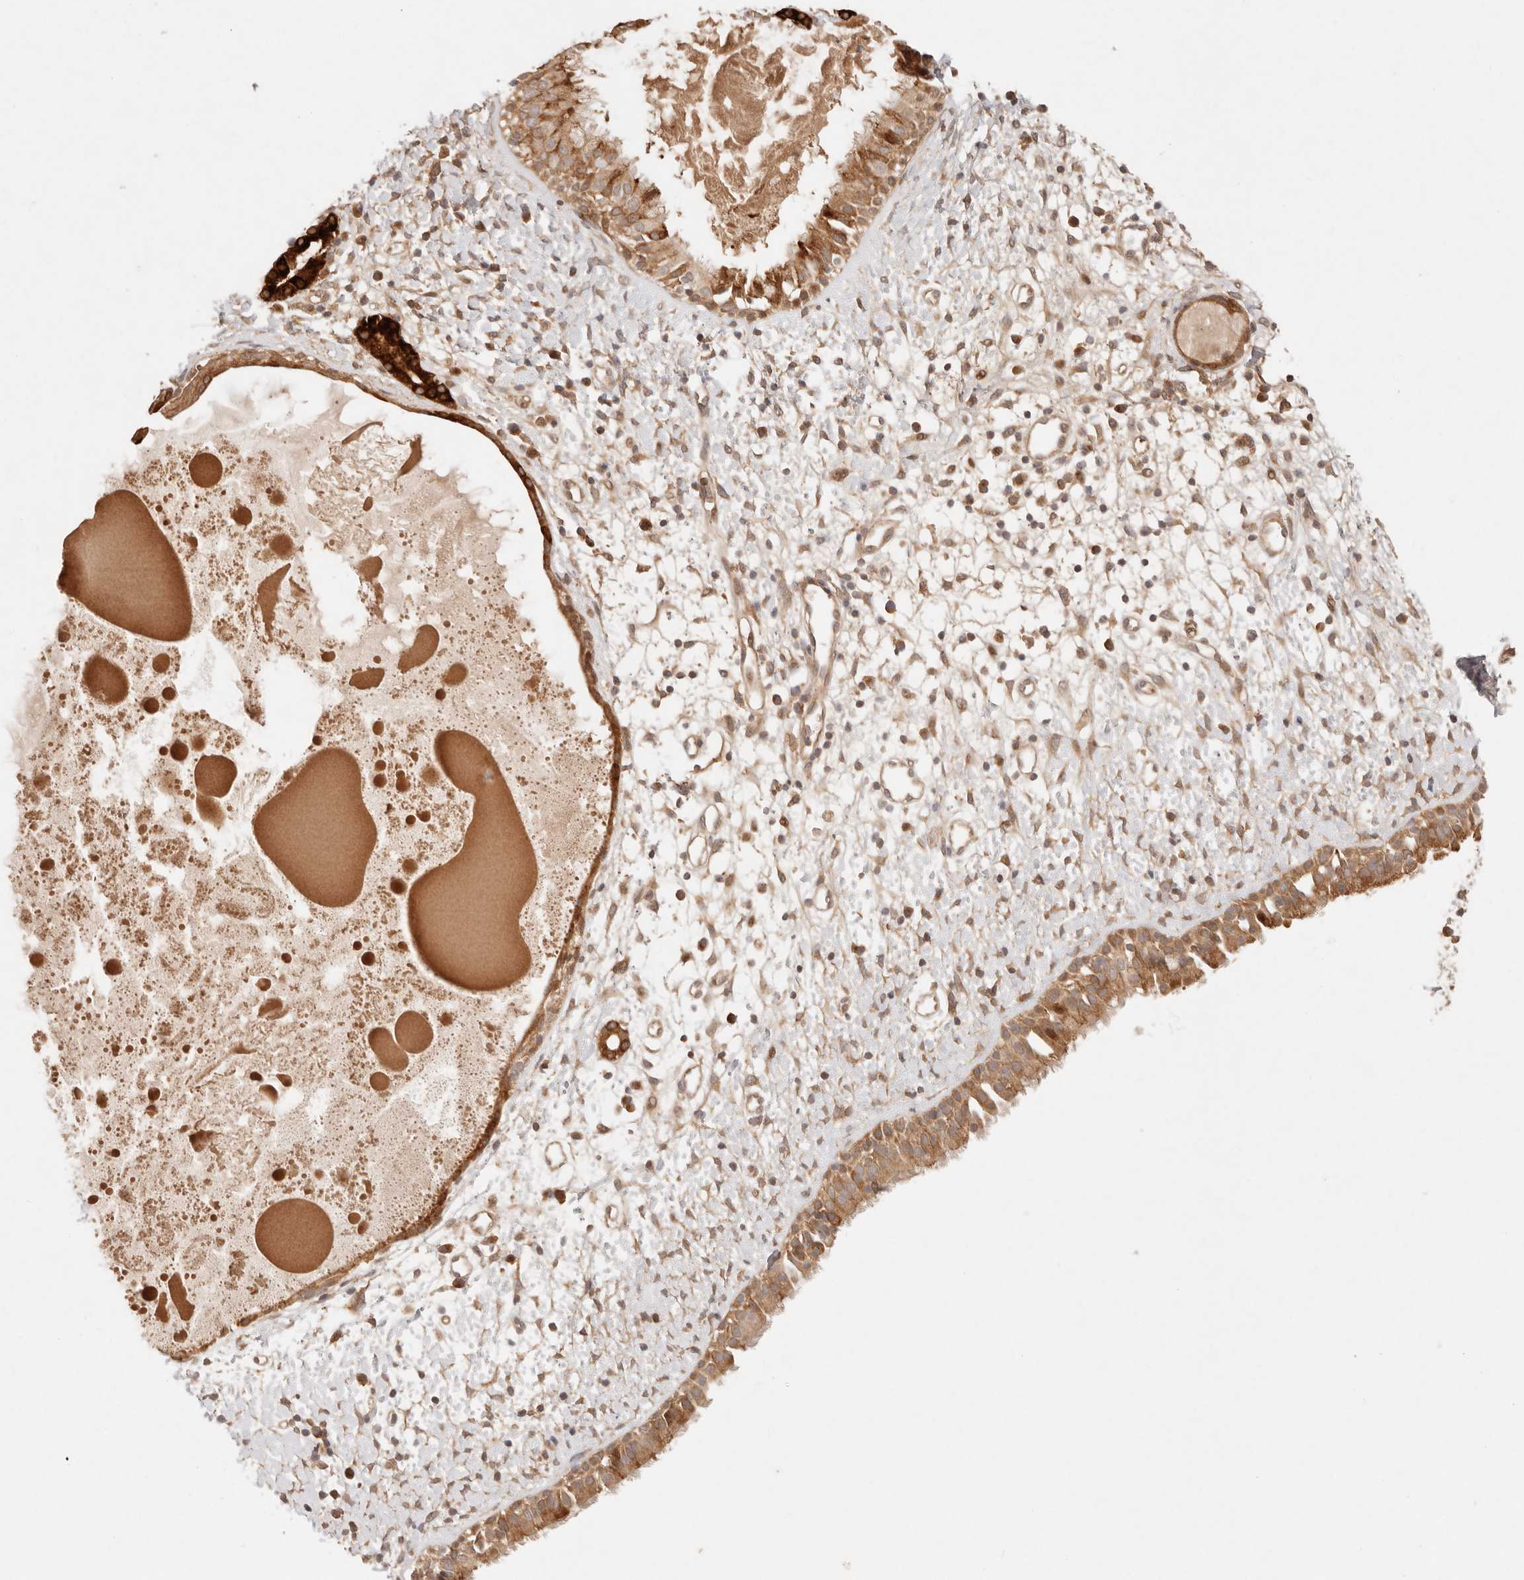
{"staining": {"intensity": "moderate", "quantity": ">75%", "location": "cytoplasmic/membranous,nuclear"}, "tissue": "nasopharynx", "cell_type": "Respiratory epithelial cells", "image_type": "normal", "snomed": [{"axis": "morphology", "description": "Normal tissue, NOS"}, {"axis": "topography", "description": "Nasopharynx"}], "caption": "Unremarkable nasopharynx displays moderate cytoplasmic/membranous,nuclear staining in approximately >75% of respiratory epithelial cells.", "gene": "PHLDA3", "patient": {"sex": "male", "age": 22}}